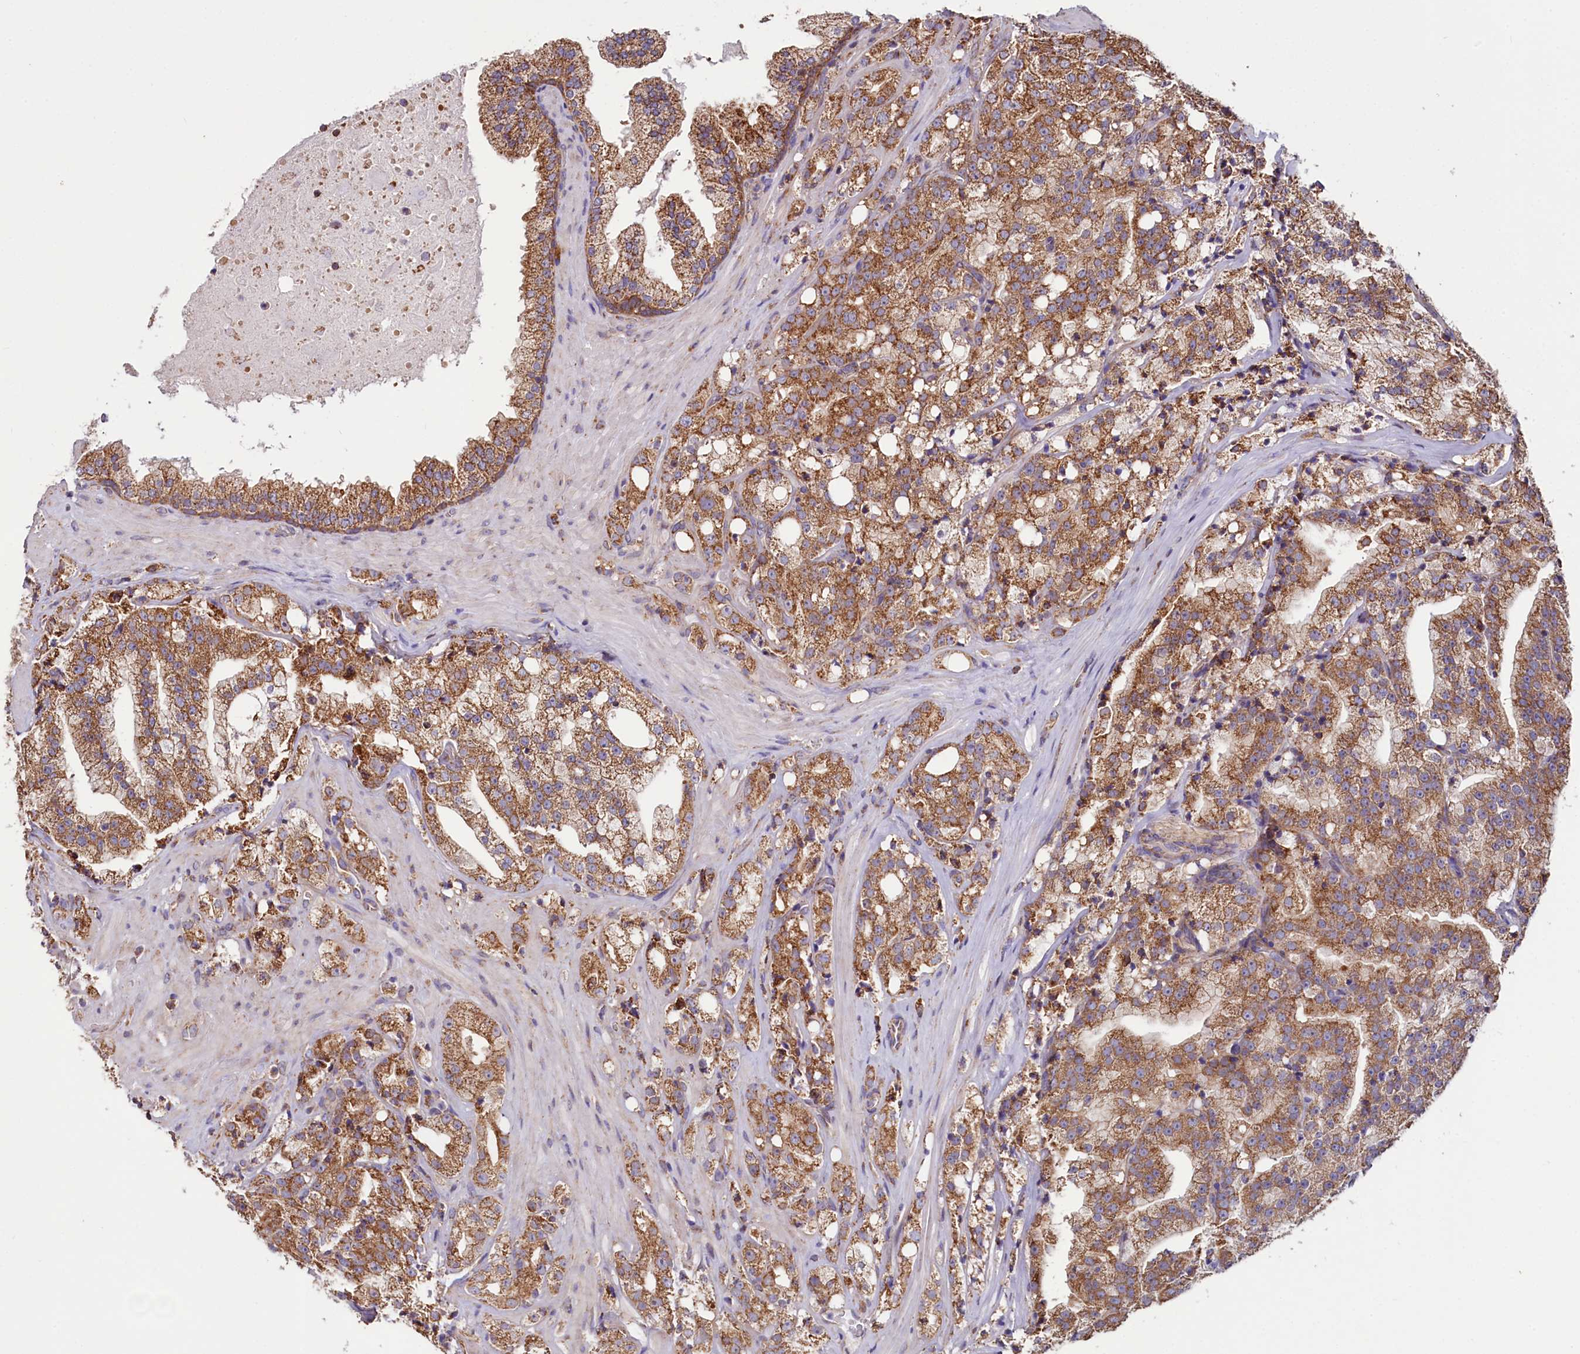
{"staining": {"intensity": "moderate", "quantity": ">75%", "location": "cytoplasmic/membranous"}, "tissue": "prostate cancer", "cell_type": "Tumor cells", "image_type": "cancer", "snomed": [{"axis": "morphology", "description": "Adenocarcinoma, High grade"}, {"axis": "topography", "description": "Prostate"}], "caption": "Prostate cancer (adenocarcinoma (high-grade)) was stained to show a protein in brown. There is medium levels of moderate cytoplasmic/membranous positivity in approximately >75% of tumor cells.", "gene": "NUDT15", "patient": {"sex": "male", "age": 64}}